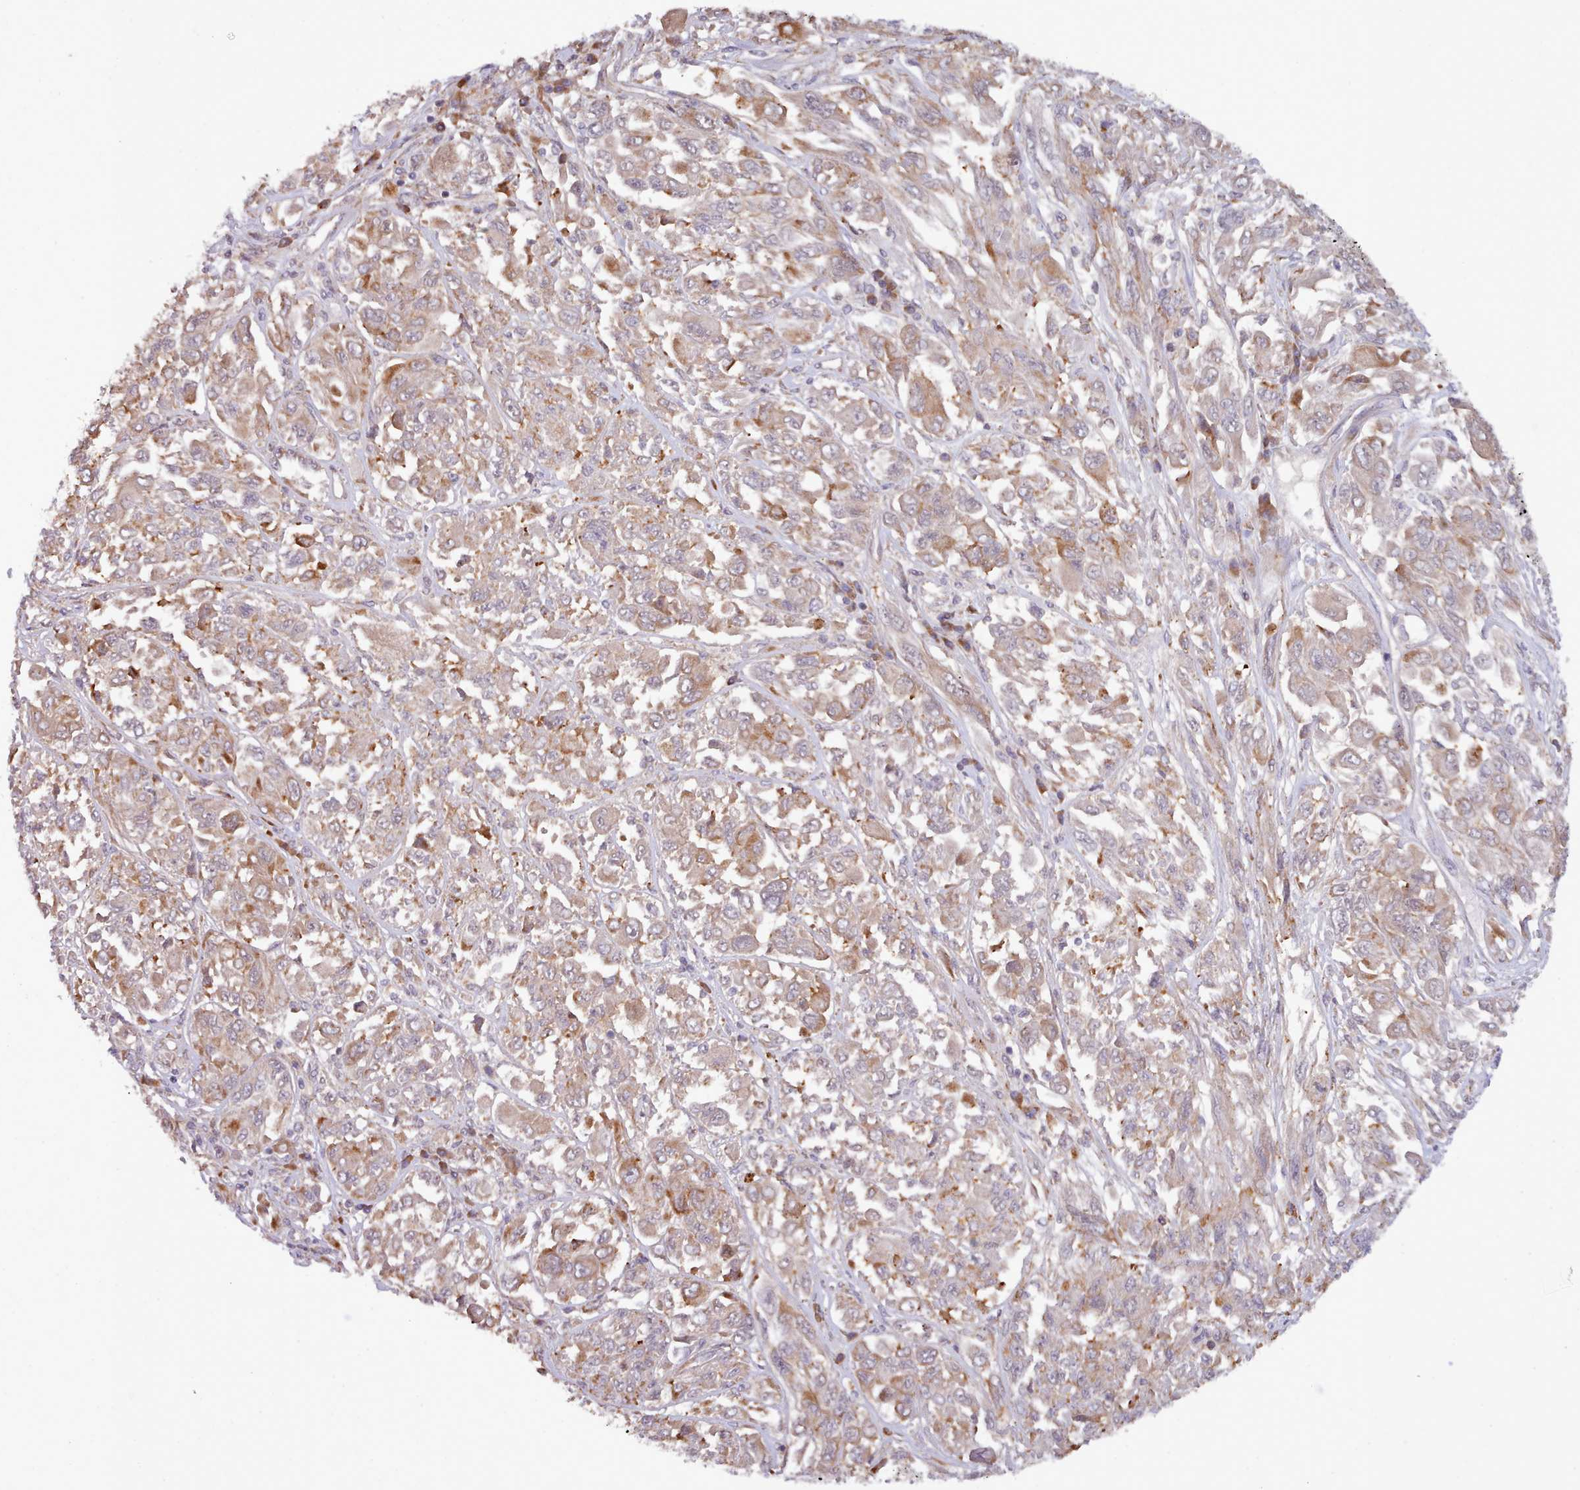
{"staining": {"intensity": "moderate", "quantity": "25%-75%", "location": "cytoplasmic/membranous"}, "tissue": "melanoma", "cell_type": "Tumor cells", "image_type": "cancer", "snomed": [{"axis": "morphology", "description": "Malignant melanoma, NOS"}, {"axis": "topography", "description": "Skin"}], "caption": "An immunohistochemistry micrograph of neoplastic tissue is shown. Protein staining in brown highlights moderate cytoplasmic/membranous positivity in malignant melanoma within tumor cells. (Stains: DAB in brown, nuclei in blue, Microscopy: brightfield microscopy at high magnification).", "gene": "TRIM26", "patient": {"sex": "female", "age": 91}}